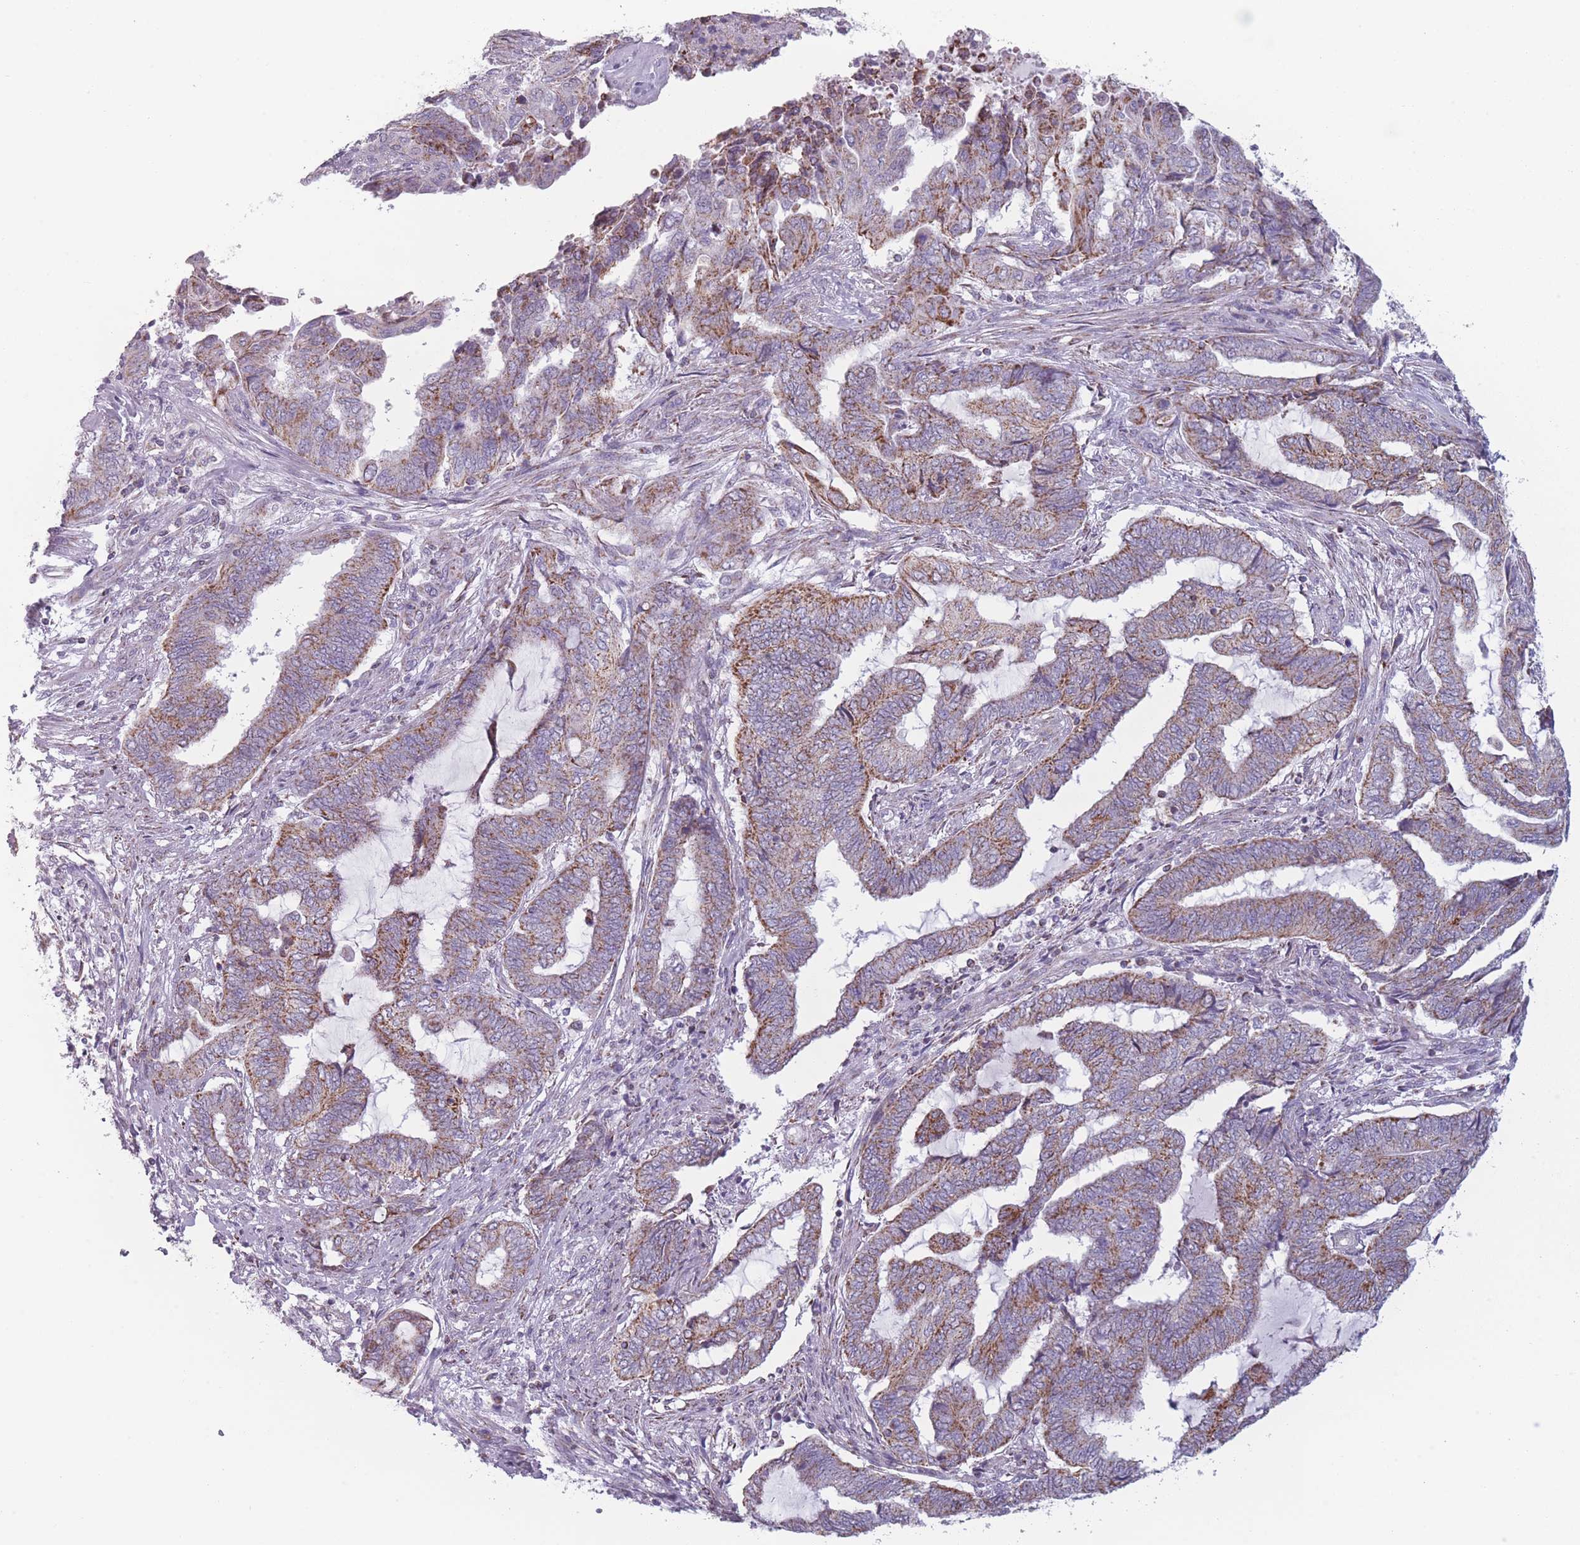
{"staining": {"intensity": "moderate", "quantity": ">75%", "location": "cytoplasmic/membranous"}, "tissue": "endometrial cancer", "cell_type": "Tumor cells", "image_type": "cancer", "snomed": [{"axis": "morphology", "description": "Adenocarcinoma, NOS"}, {"axis": "topography", "description": "Uterus"}, {"axis": "topography", "description": "Endometrium"}], "caption": "There is medium levels of moderate cytoplasmic/membranous expression in tumor cells of endometrial cancer, as demonstrated by immunohistochemical staining (brown color).", "gene": "DCHS1", "patient": {"sex": "female", "age": 70}}